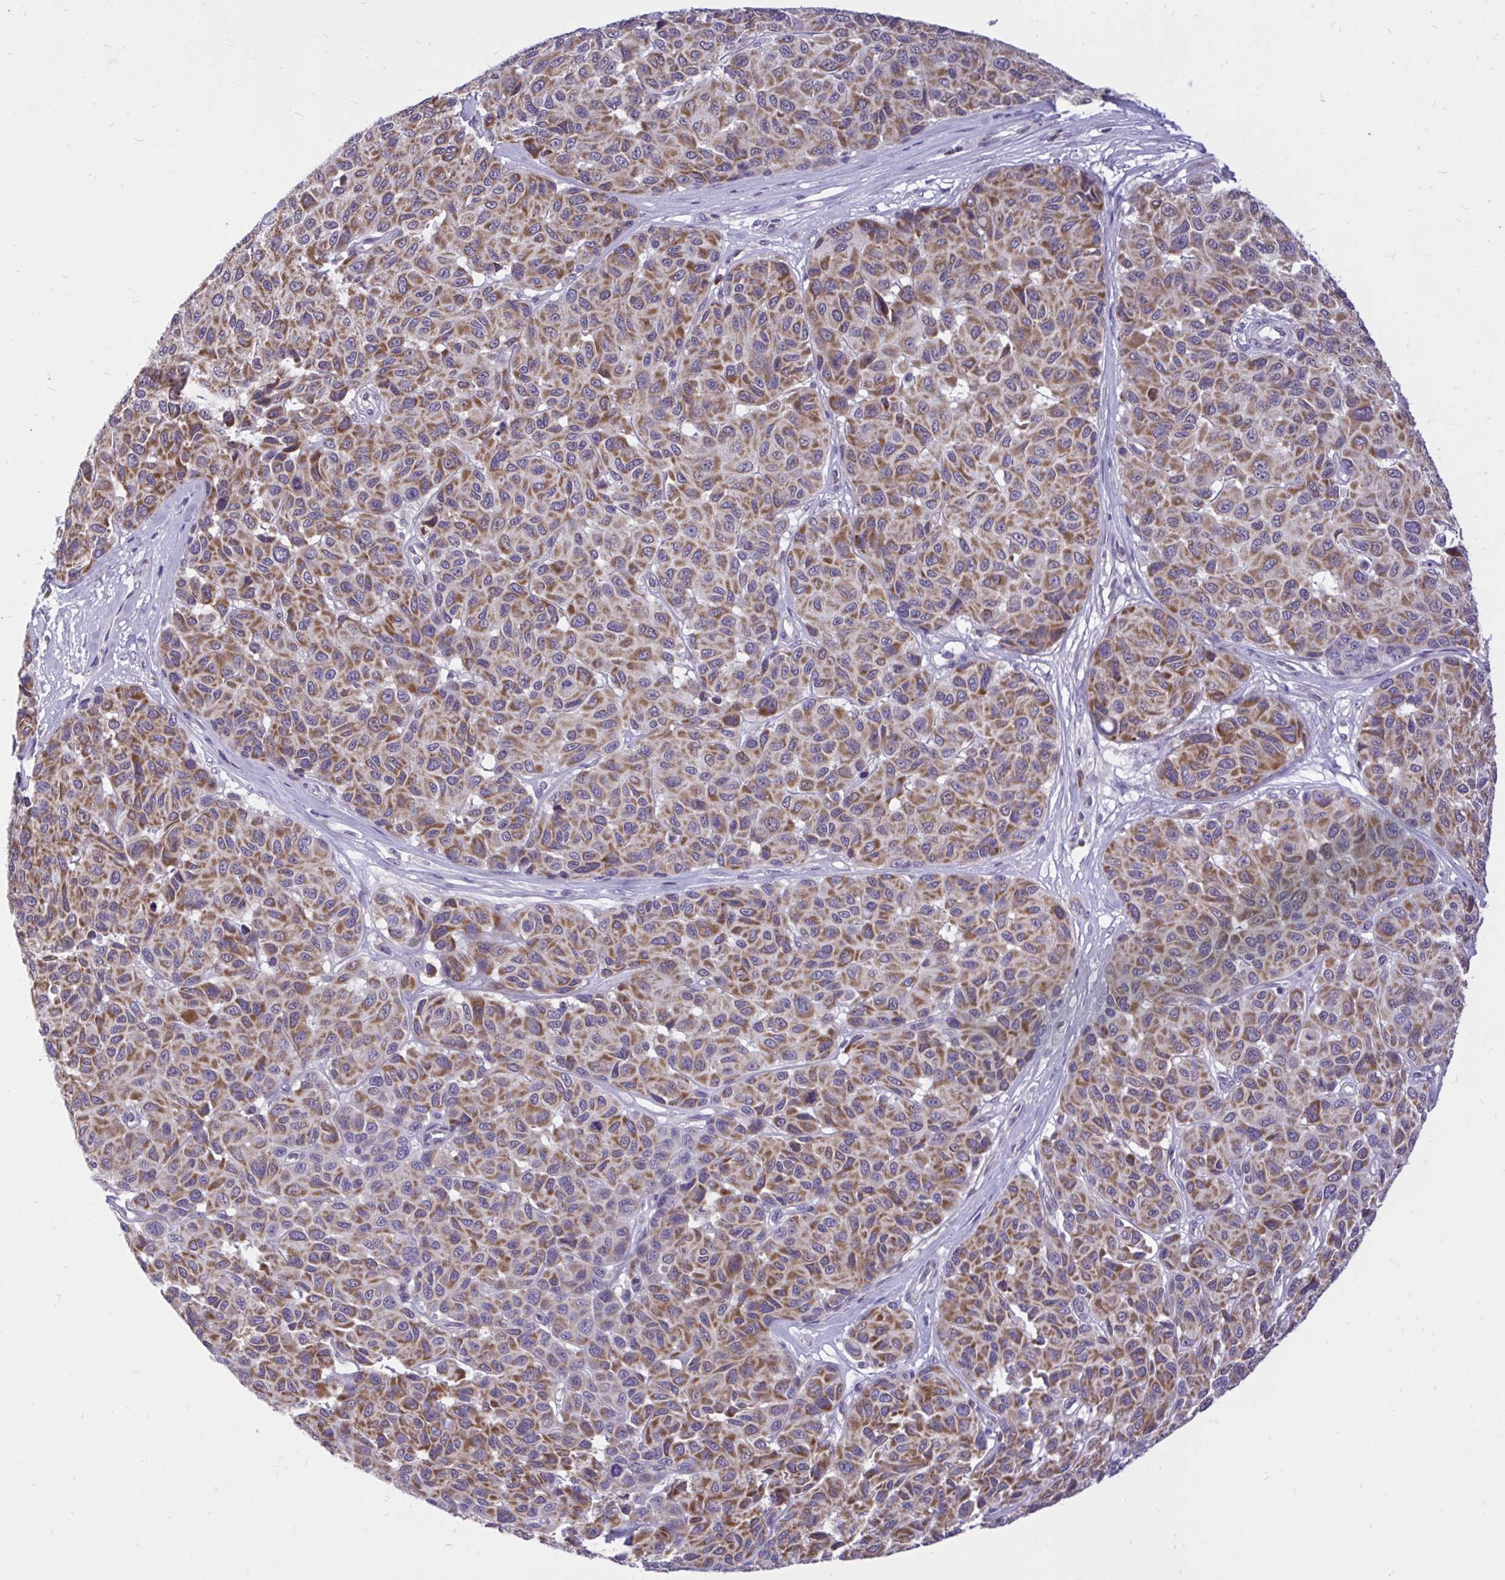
{"staining": {"intensity": "moderate", "quantity": ">75%", "location": "cytoplasmic/membranous"}, "tissue": "melanoma", "cell_type": "Tumor cells", "image_type": "cancer", "snomed": [{"axis": "morphology", "description": "Malignant melanoma, NOS"}, {"axis": "topography", "description": "Skin"}], "caption": "Human melanoma stained with a protein marker demonstrates moderate staining in tumor cells.", "gene": "CXCL8", "patient": {"sex": "female", "age": 66}}